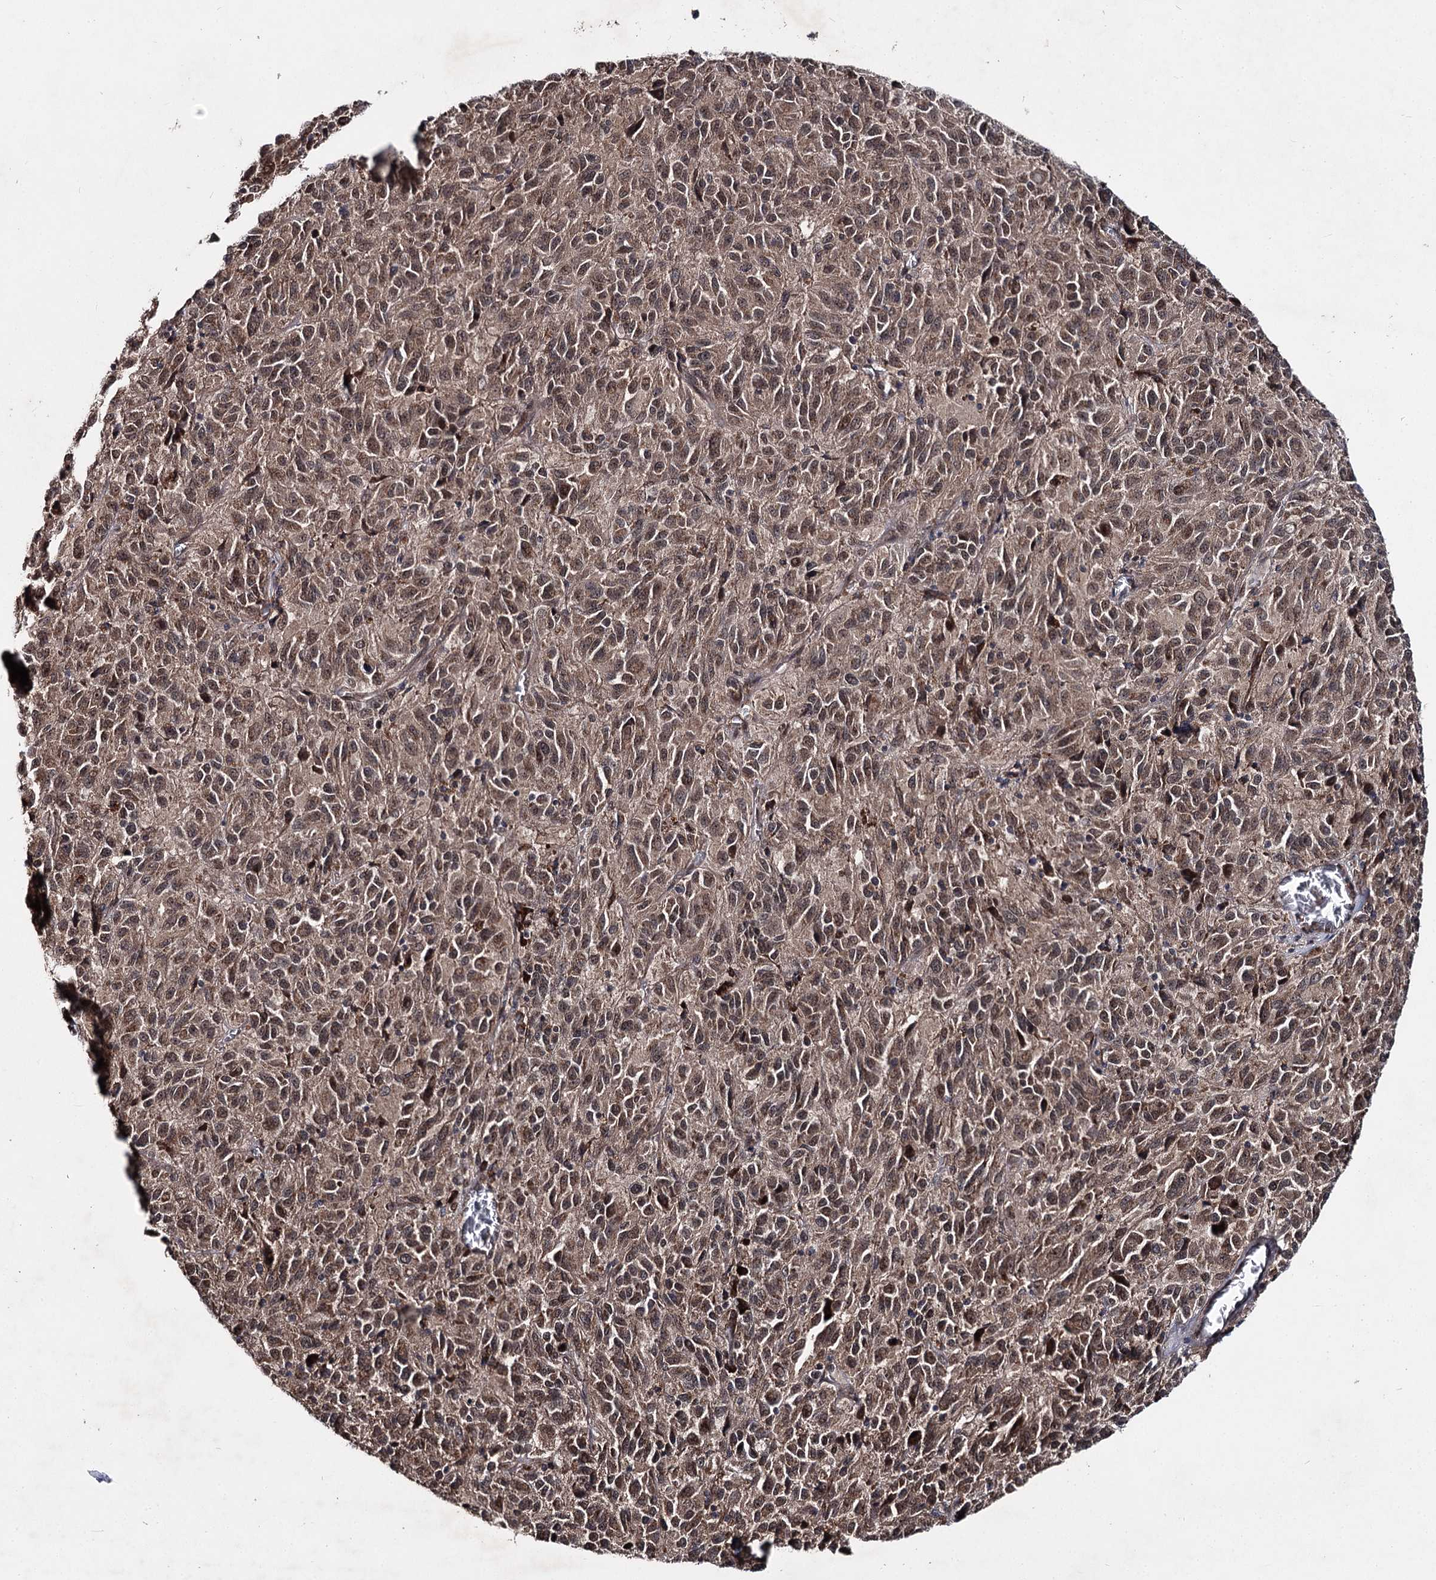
{"staining": {"intensity": "moderate", "quantity": ">75%", "location": "cytoplasmic/membranous,nuclear"}, "tissue": "melanoma", "cell_type": "Tumor cells", "image_type": "cancer", "snomed": [{"axis": "morphology", "description": "Malignant melanoma, Metastatic site"}, {"axis": "topography", "description": "Lung"}], "caption": "Immunohistochemical staining of melanoma exhibits moderate cytoplasmic/membranous and nuclear protein staining in about >75% of tumor cells.", "gene": "MSANTD2", "patient": {"sex": "male", "age": 64}}